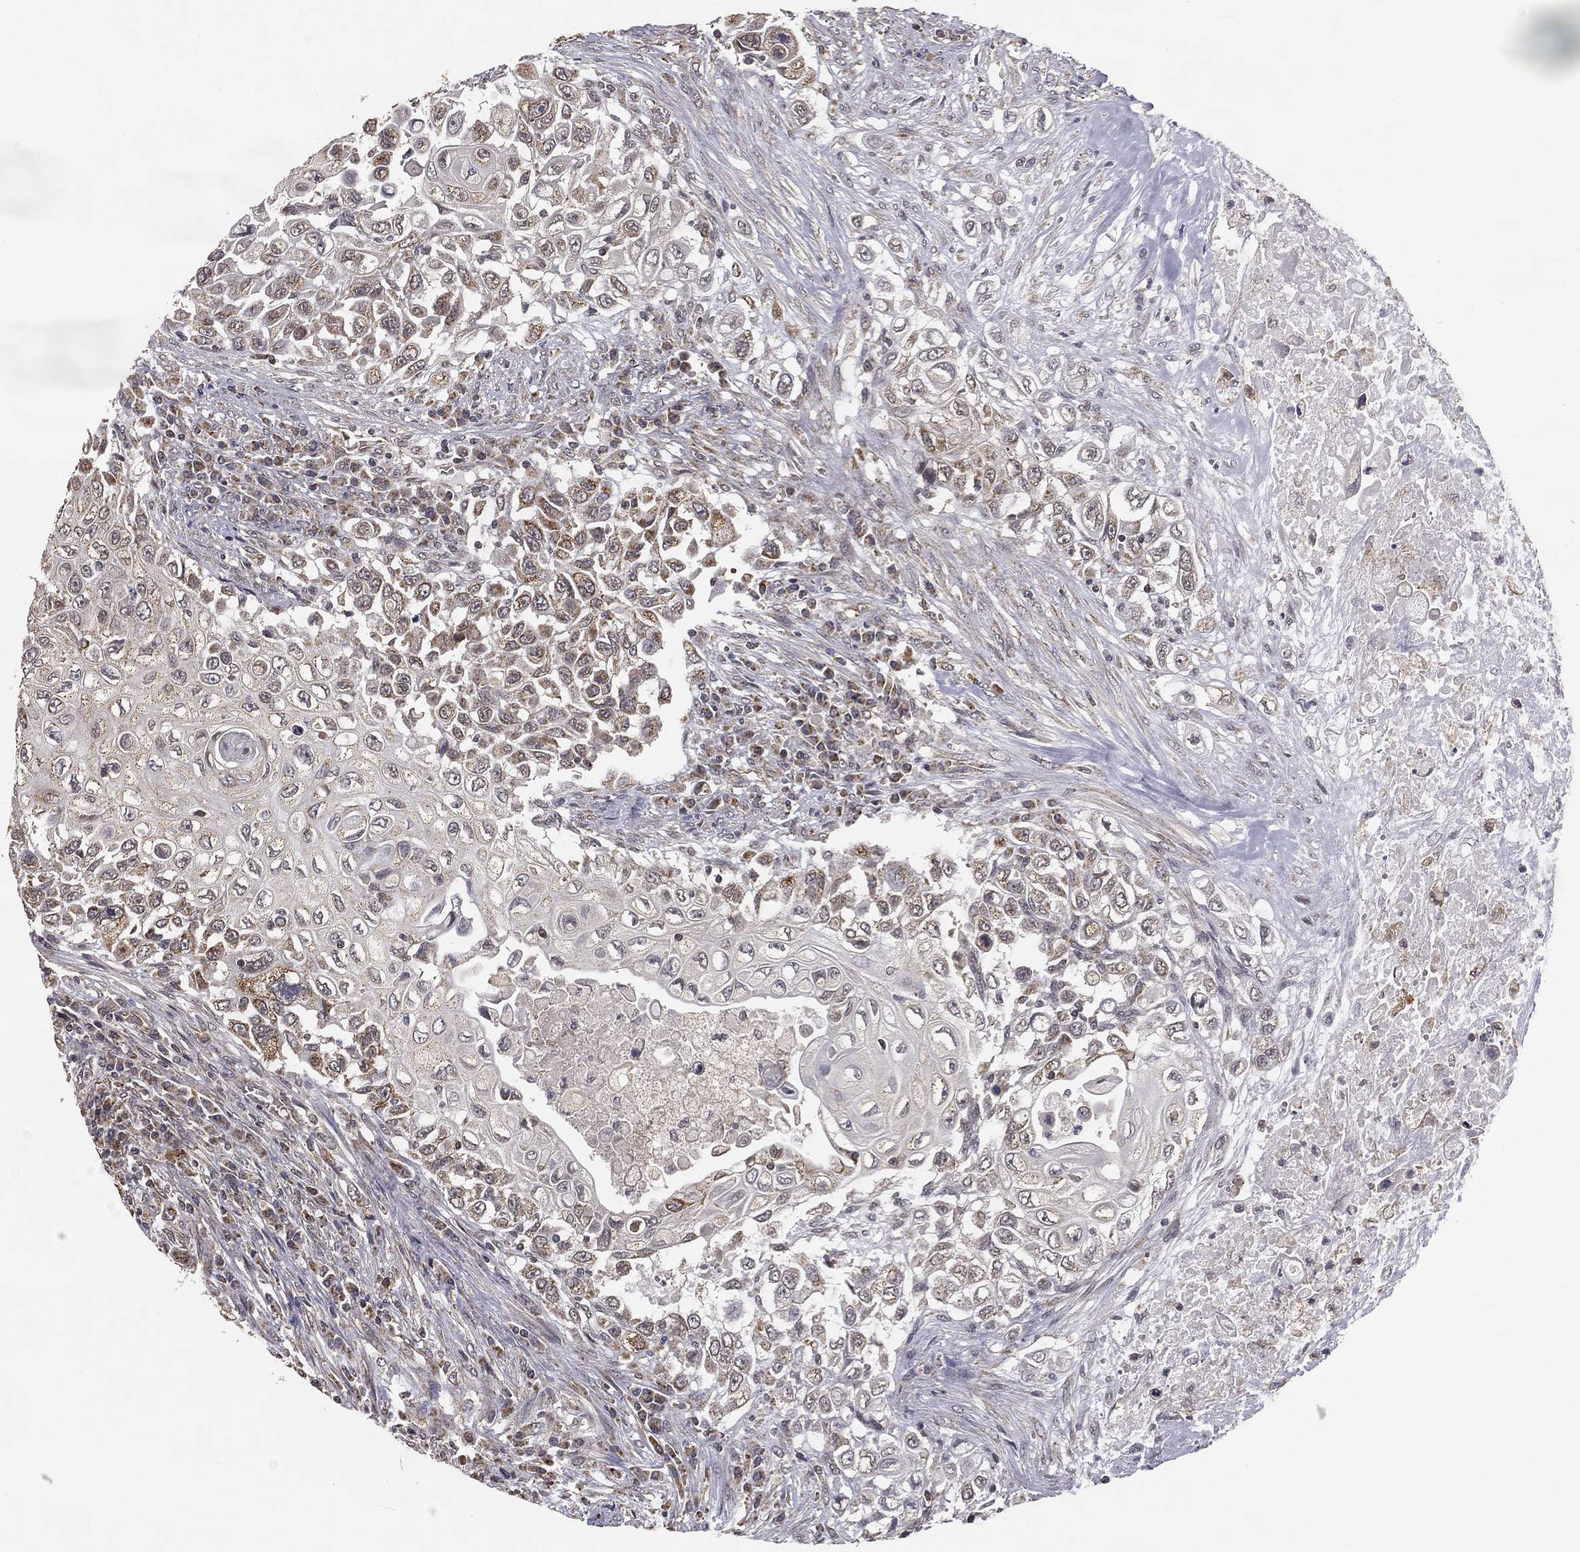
{"staining": {"intensity": "moderate", "quantity": "<25%", "location": "cytoplasmic/membranous"}, "tissue": "urothelial cancer", "cell_type": "Tumor cells", "image_type": "cancer", "snomed": [{"axis": "morphology", "description": "Urothelial carcinoma, High grade"}, {"axis": "topography", "description": "Urinary bladder"}], "caption": "The micrograph exhibits staining of urothelial cancer, revealing moderate cytoplasmic/membranous protein expression (brown color) within tumor cells.", "gene": "MRPL46", "patient": {"sex": "female", "age": 56}}